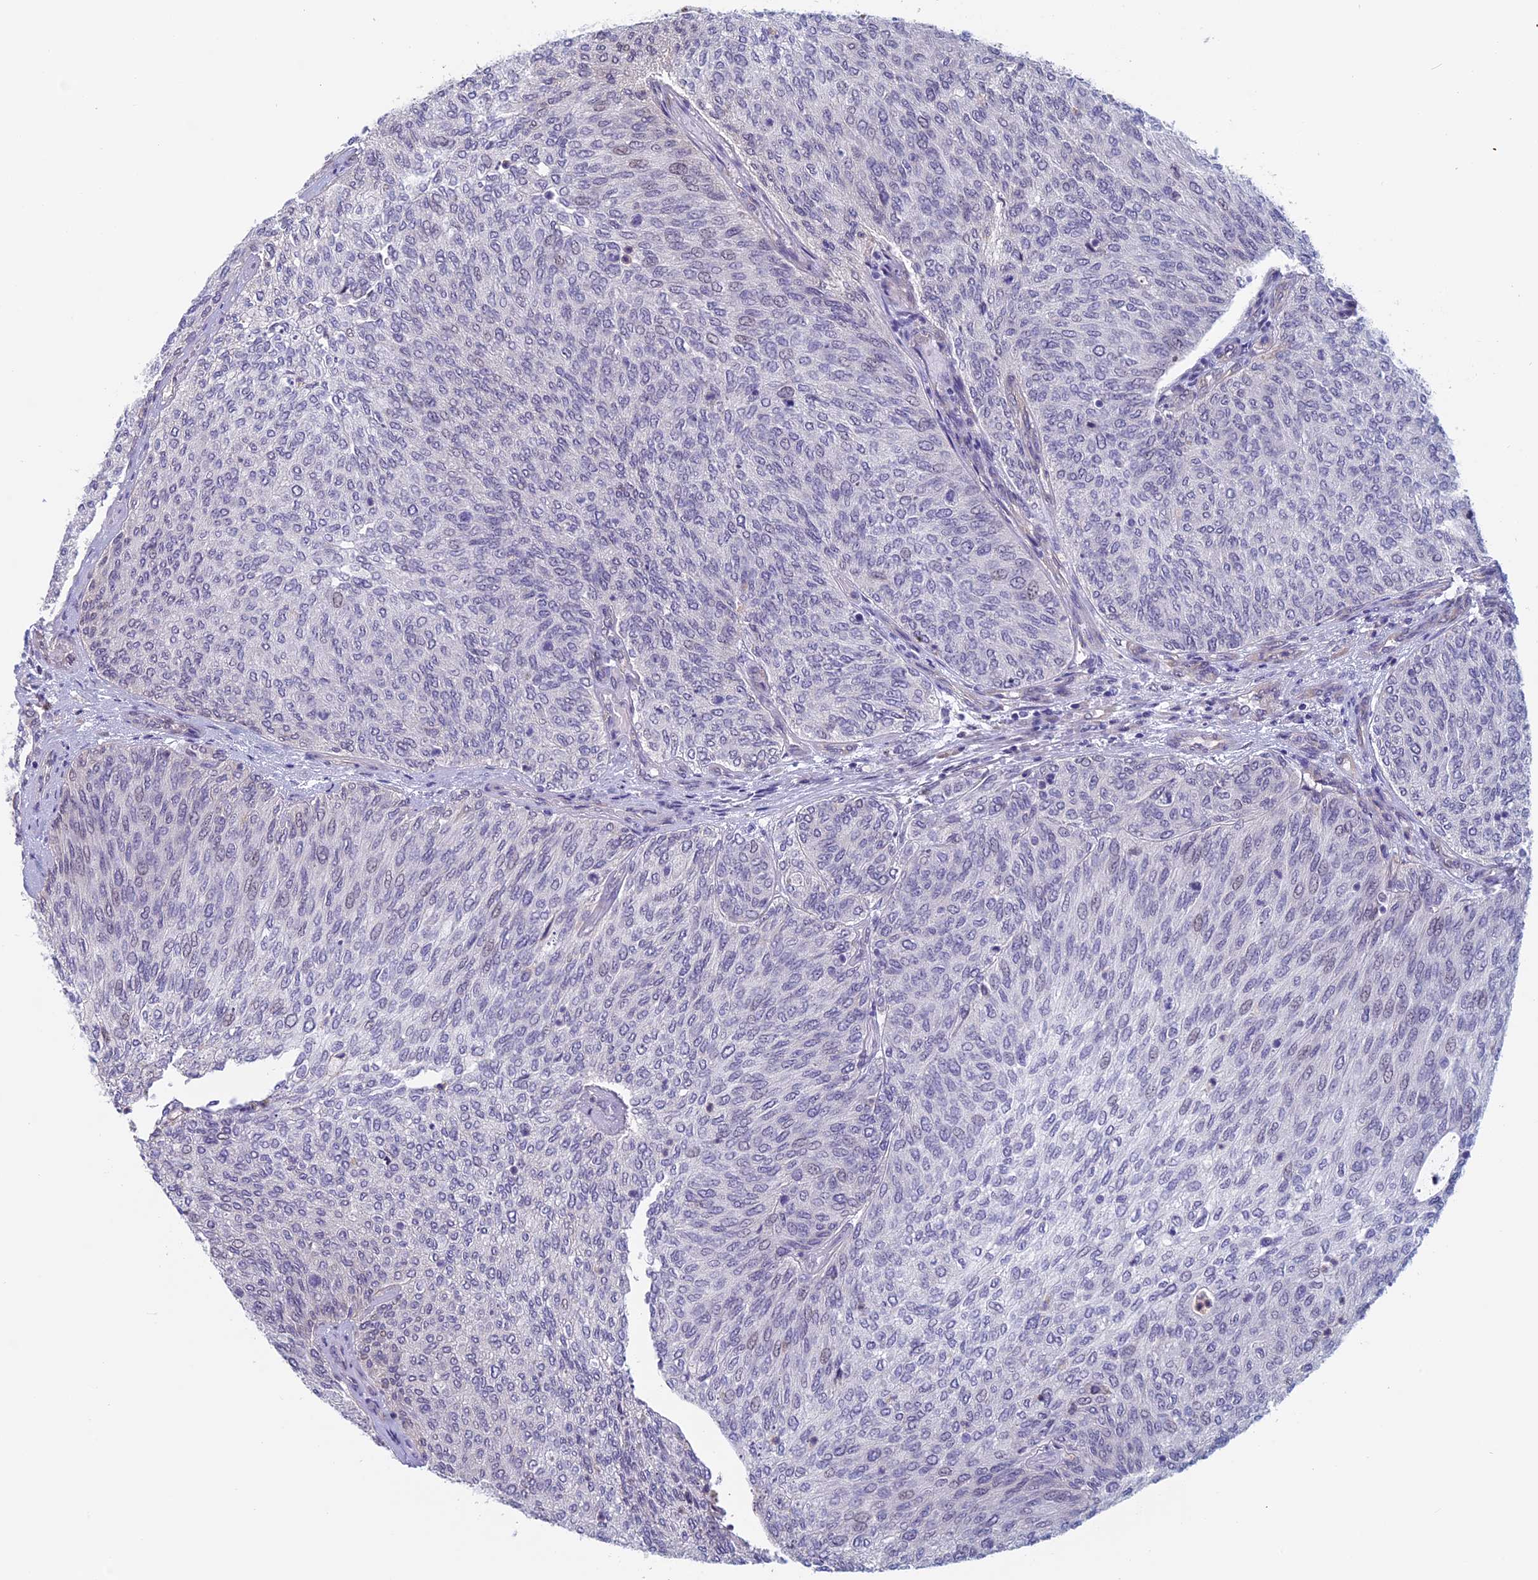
{"staining": {"intensity": "negative", "quantity": "none", "location": "none"}, "tissue": "urothelial cancer", "cell_type": "Tumor cells", "image_type": "cancer", "snomed": [{"axis": "morphology", "description": "Urothelial carcinoma, Low grade"}, {"axis": "topography", "description": "Urinary bladder"}], "caption": "DAB immunohistochemical staining of urothelial cancer reveals no significant staining in tumor cells.", "gene": "SLC1A6", "patient": {"sex": "female", "age": 79}}